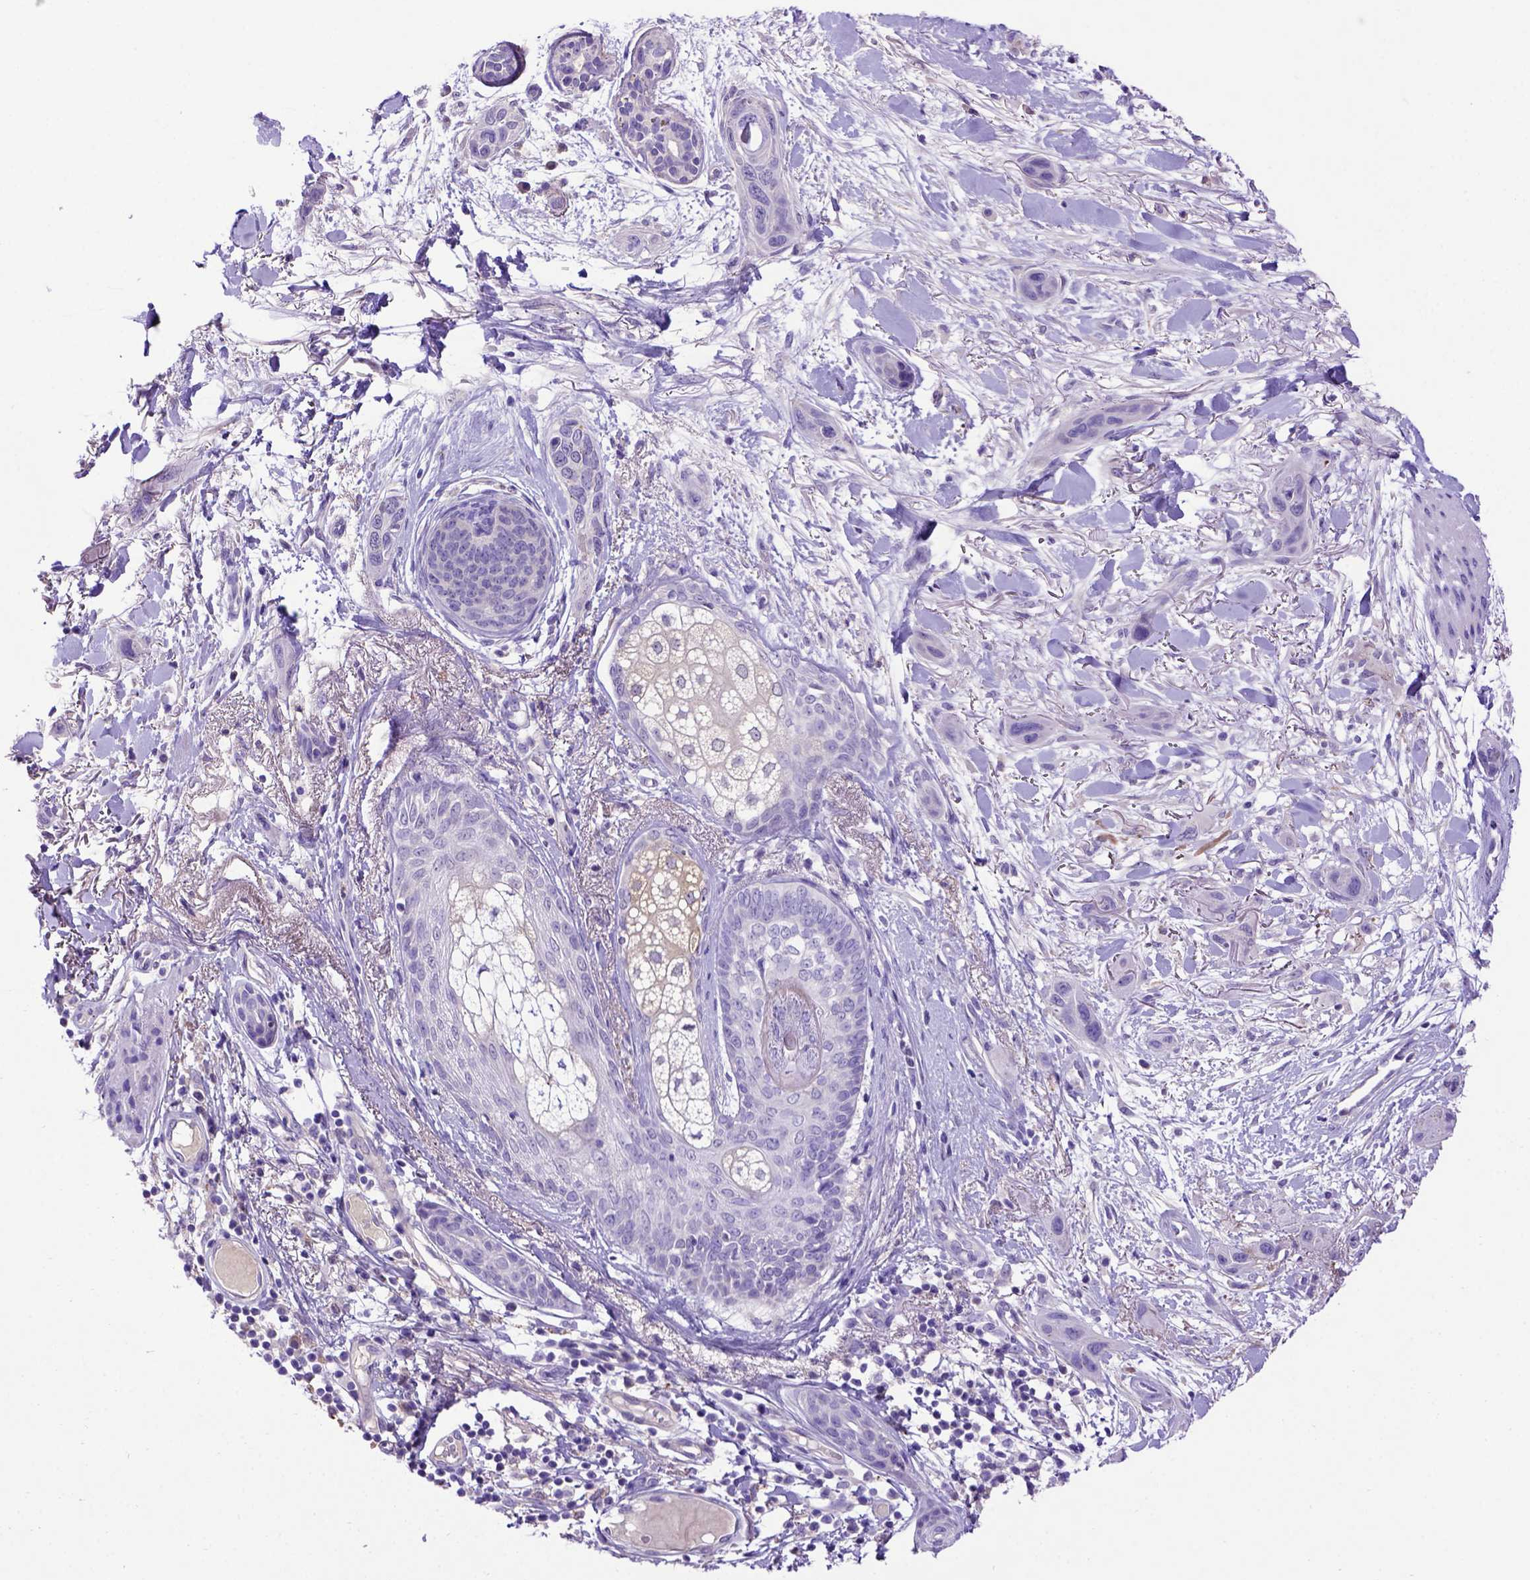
{"staining": {"intensity": "negative", "quantity": "none", "location": "none"}, "tissue": "skin cancer", "cell_type": "Tumor cells", "image_type": "cancer", "snomed": [{"axis": "morphology", "description": "Squamous cell carcinoma, NOS"}, {"axis": "topography", "description": "Skin"}], "caption": "A photomicrograph of skin cancer stained for a protein shows no brown staining in tumor cells.", "gene": "ADAM12", "patient": {"sex": "male", "age": 79}}